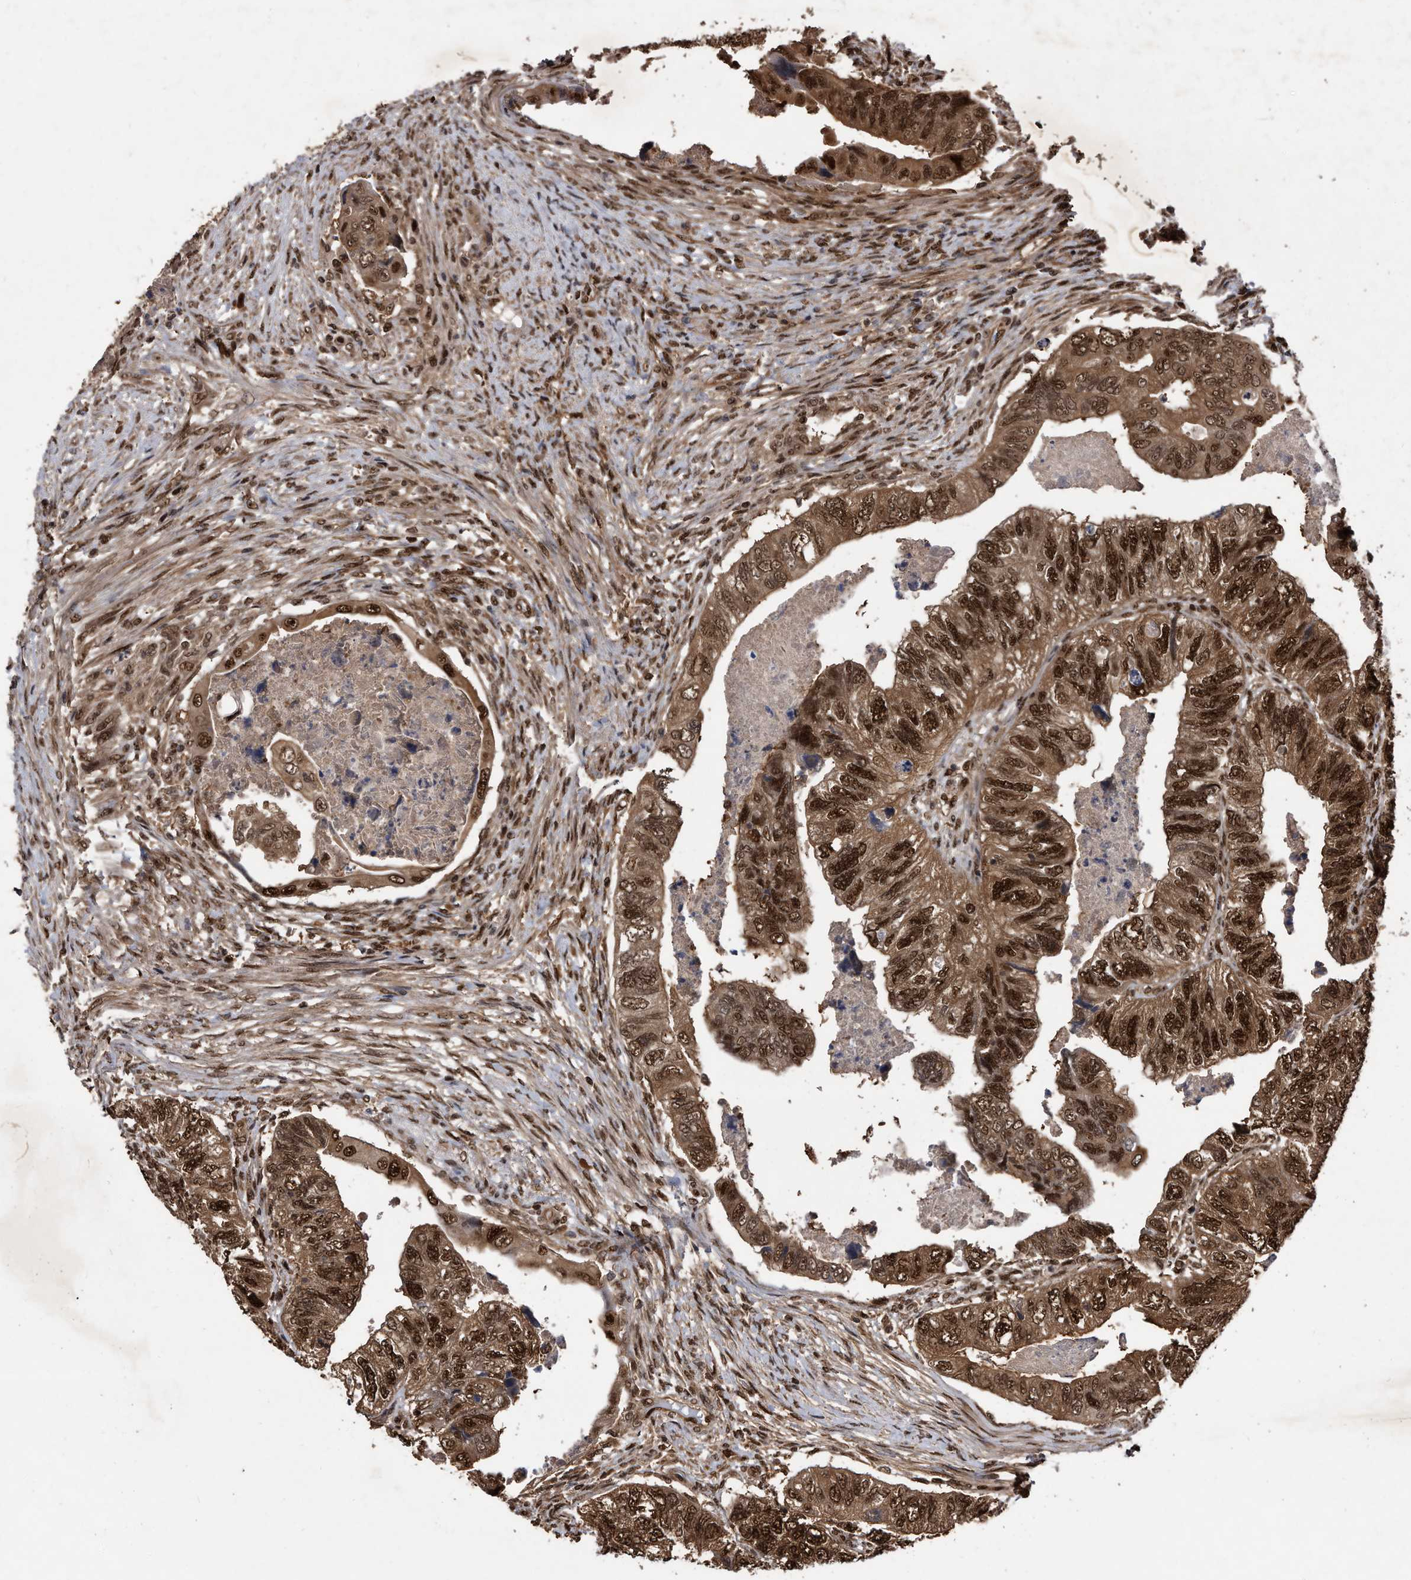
{"staining": {"intensity": "strong", "quantity": ">75%", "location": "cytoplasmic/membranous,nuclear"}, "tissue": "colorectal cancer", "cell_type": "Tumor cells", "image_type": "cancer", "snomed": [{"axis": "morphology", "description": "Adenocarcinoma, NOS"}, {"axis": "topography", "description": "Rectum"}], "caption": "Immunohistochemical staining of human adenocarcinoma (colorectal) reveals strong cytoplasmic/membranous and nuclear protein staining in approximately >75% of tumor cells.", "gene": "RAD23B", "patient": {"sex": "male", "age": 63}}